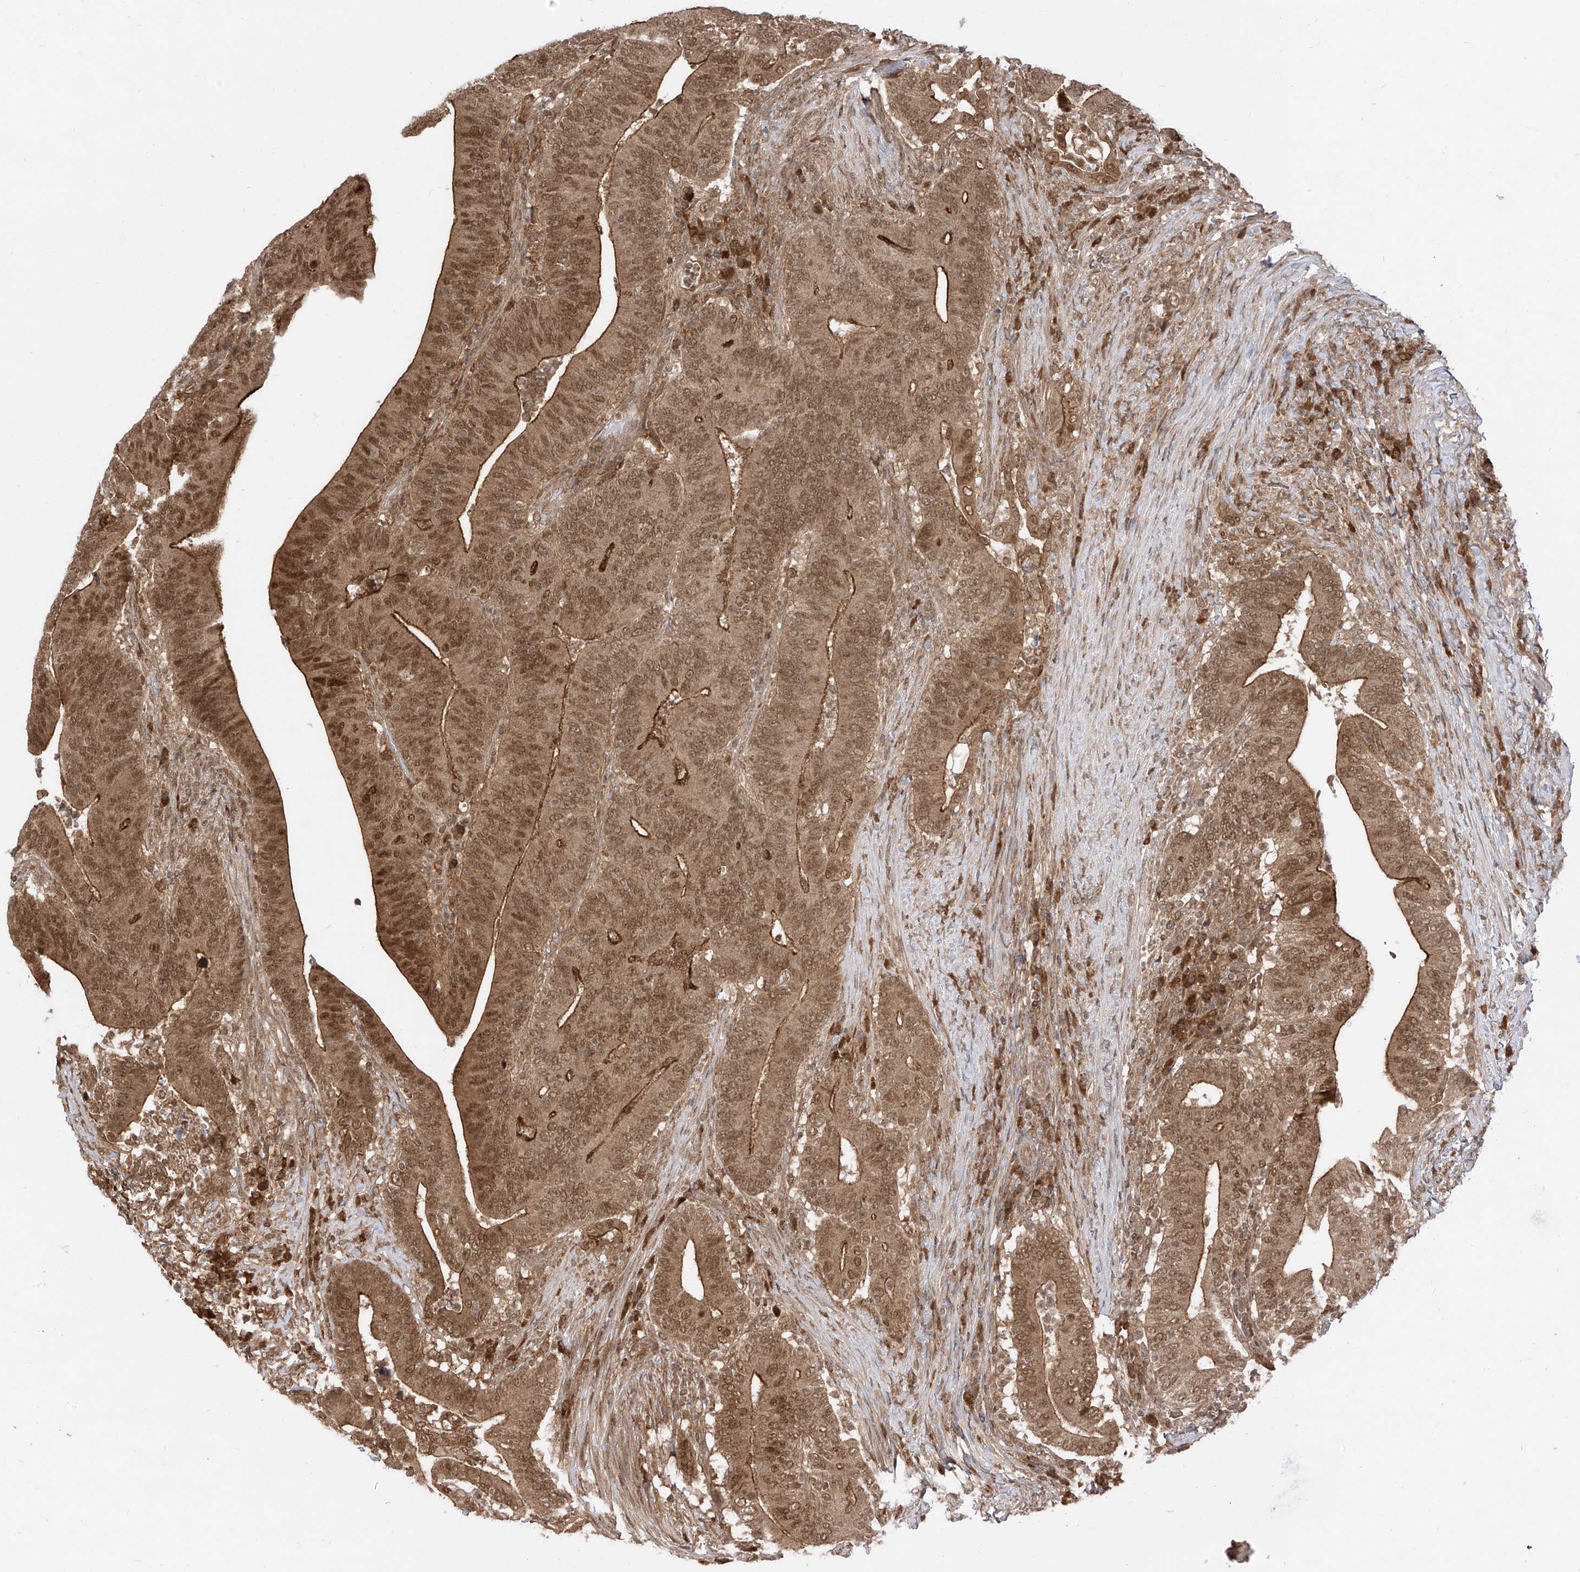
{"staining": {"intensity": "moderate", "quantity": ">75%", "location": "cytoplasmic/membranous,nuclear"}, "tissue": "colorectal cancer", "cell_type": "Tumor cells", "image_type": "cancer", "snomed": [{"axis": "morphology", "description": "Adenocarcinoma, NOS"}, {"axis": "topography", "description": "Colon"}], "caption": "Immunohistochemistry (IHC) histopathology image of colorectal cancer stained for a protein (brown), which exhibits medium levels of moderate cytoplasmic/membranous and nuclear positivity in approximately >75% of tumor cells.", "gene": "LCOR", "patient": {"sex": "female", "age": 66}}